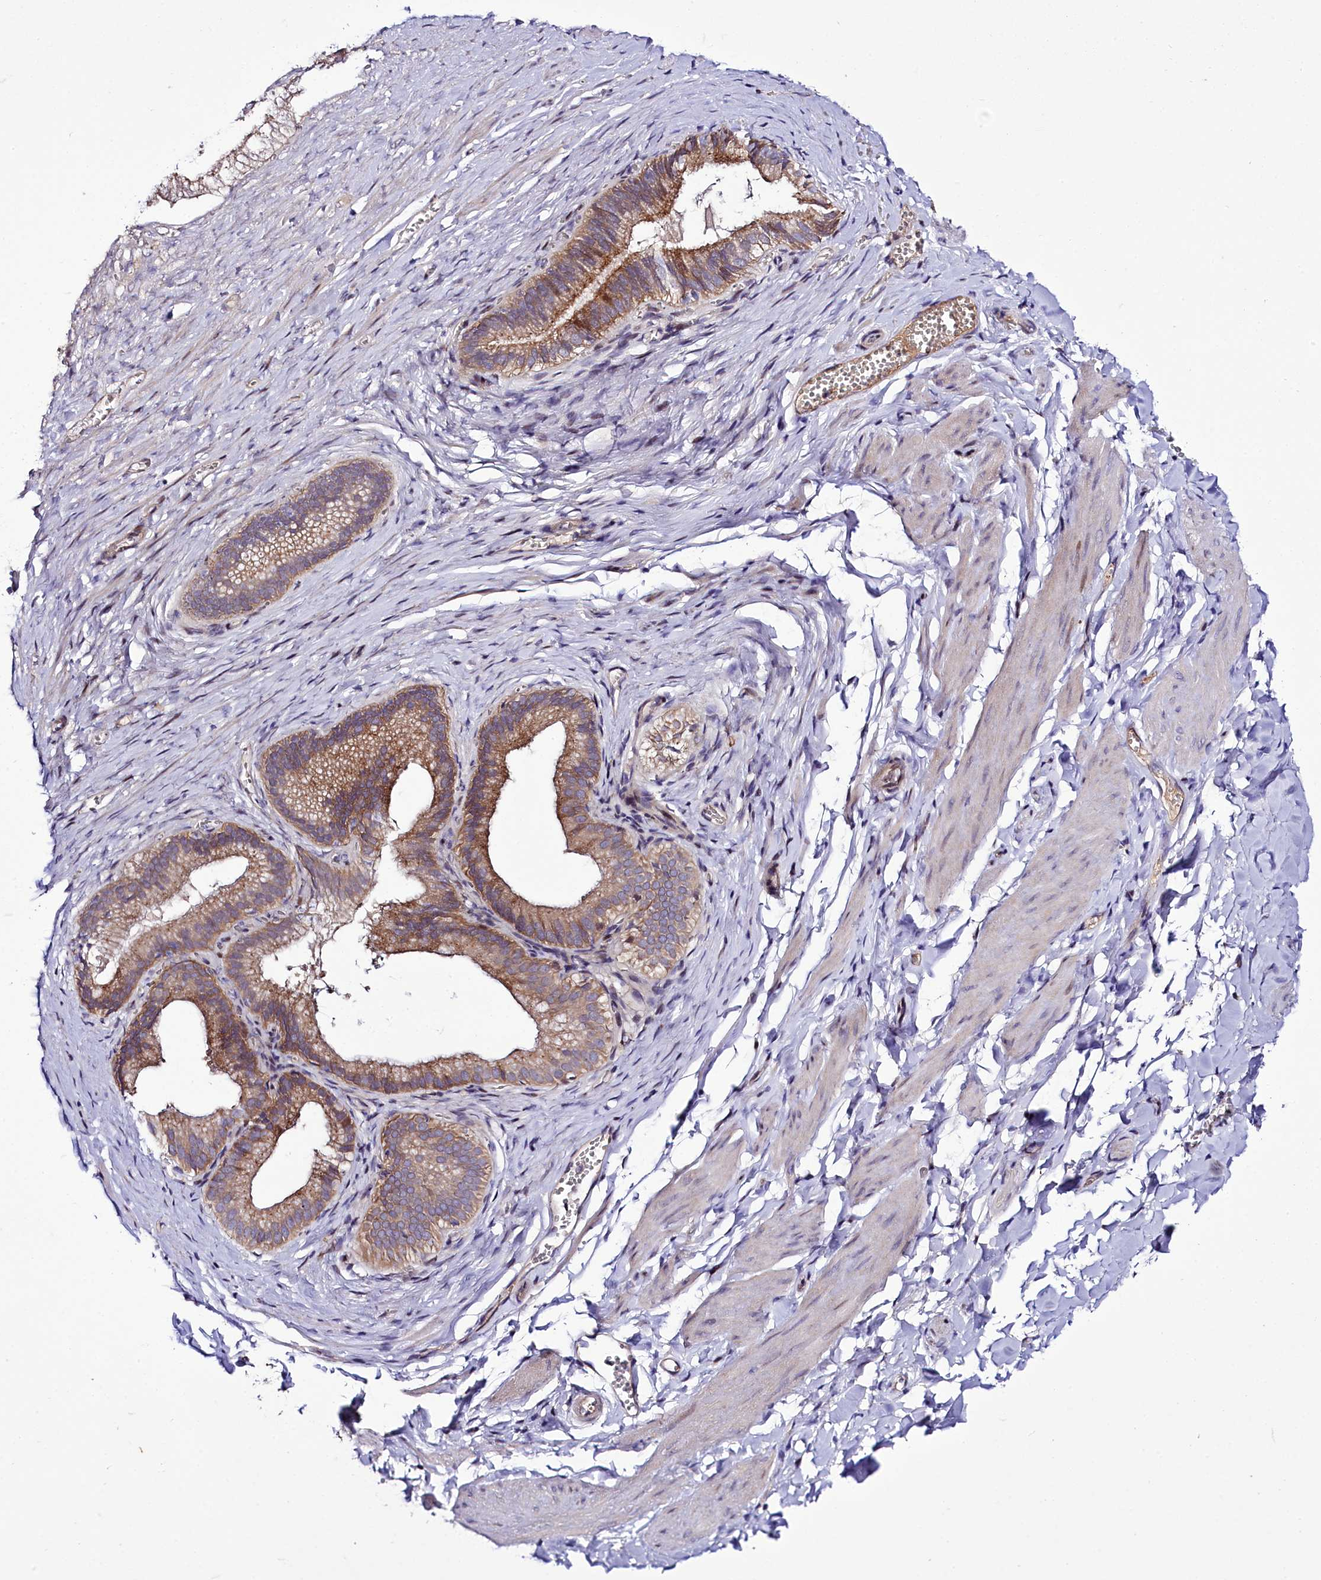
{"staining": {"intensity": "negative", "quantity": "none", "location": "none"}, "tissue": "adipose tissue", "cell_type": "Adipocytes", "image_type": "normal", "snomed": [{"axis": "morphology", "description": "Normal tissue, NOS"}, {"axis": "topography", "description": "Gallbladder"}, {"axis": "topography", "description": "Peripheral nerve tissue"}], "caption": "An image of human adipose tissue is negative for staining in adipocytes. (DAB immunohistochemistry (IHC), high magnification).", "gene": "ZC3H12C", "patient": {"sex": "male", "age": 38}}